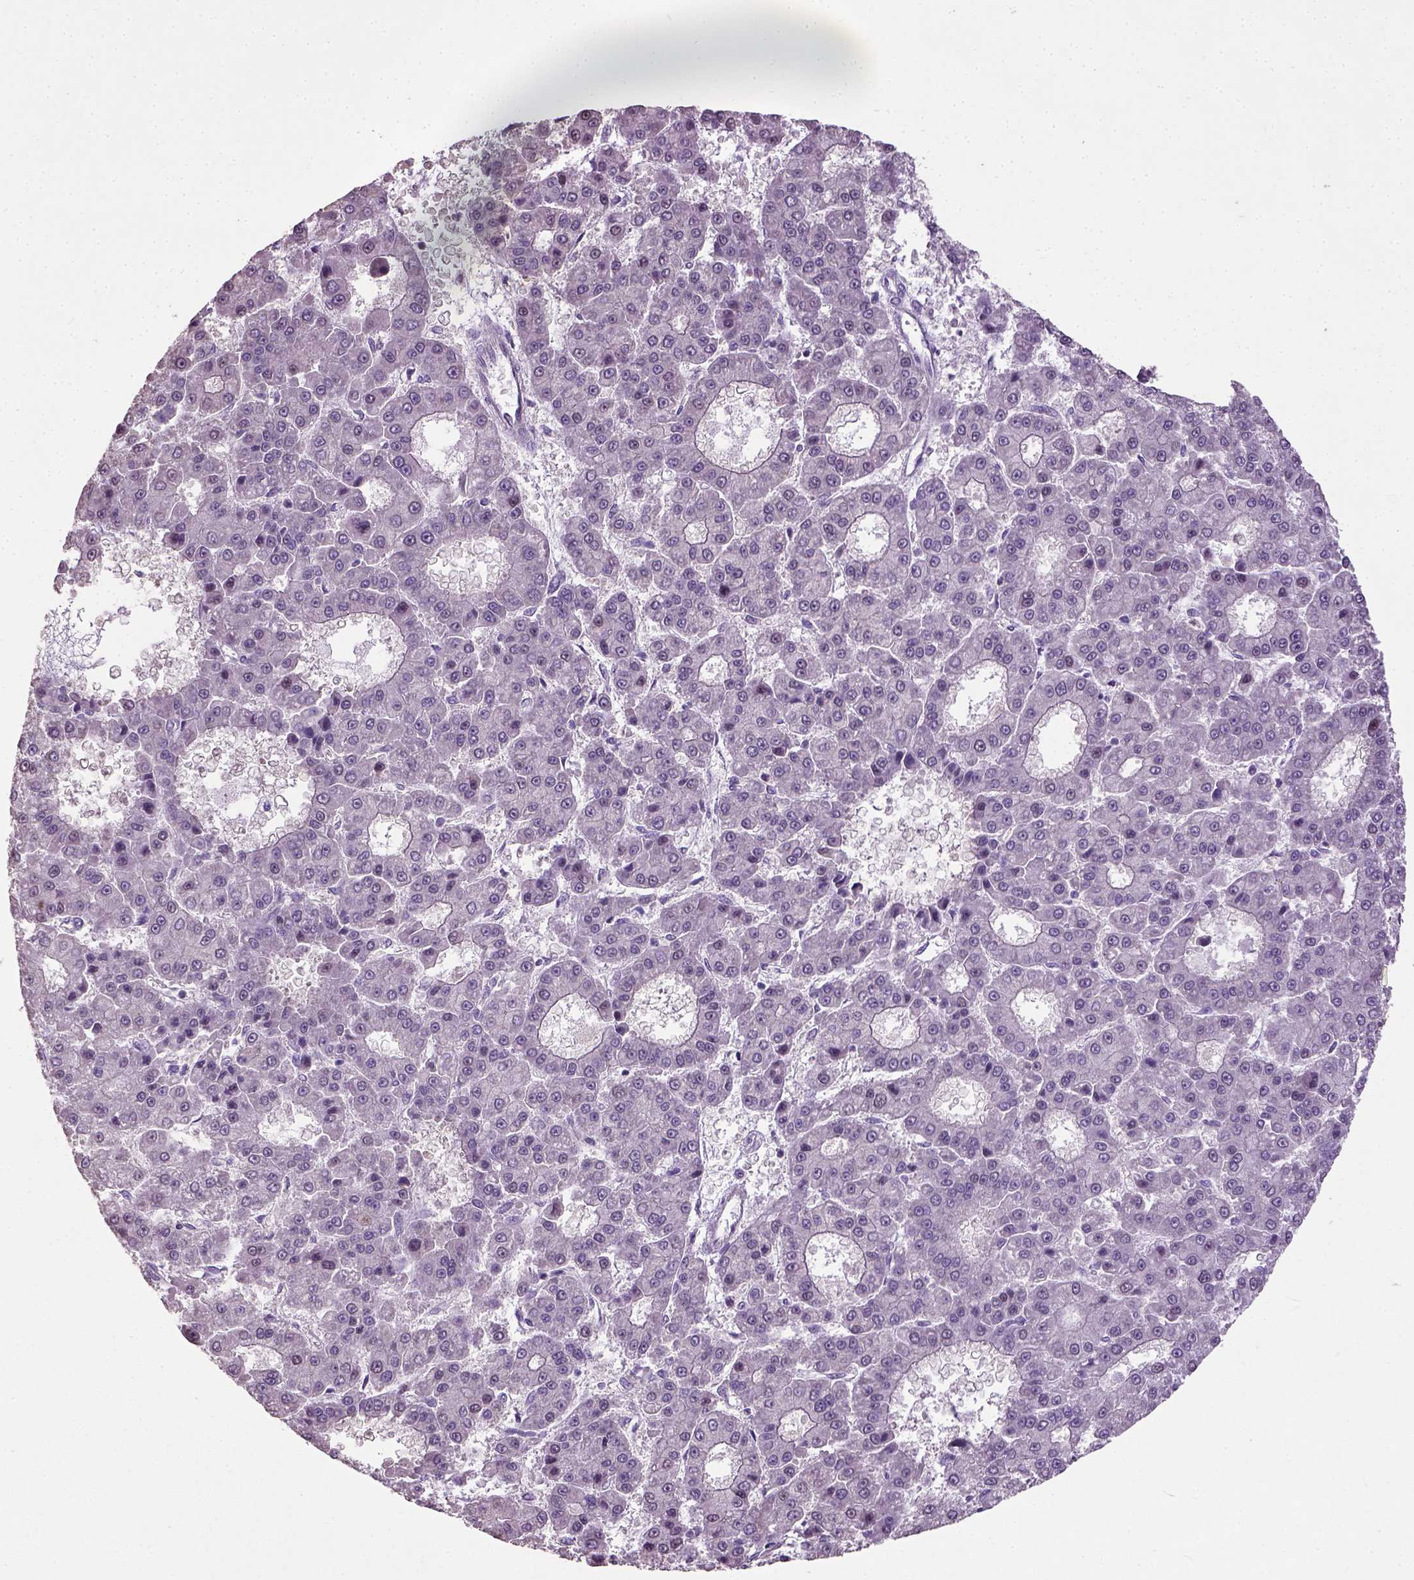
{"staining": {"intensity": "negative", "quantity": "none", "location": "none"}, "tissue": "liver cancer", "cell_type": "Tumor cells", "image_type": "cancer", "snomed": [{"axis": "morphology", "description": "Carcinoma, Hepatocellular, NOS"}, {"axis": "topography", "description": "Liver"}], "caption": "The immunohistochemistry micrograph has no significant positivity in tumor cells of liver cancer (hepatocellular carcinoma) tissue. (DAB (3,3'-diaminobenzidine) immunohistochemistry (IHC) with hematoxylin counter stain).", "gene": "UBA3", "patient": {"sex": "male", "age": 70}}